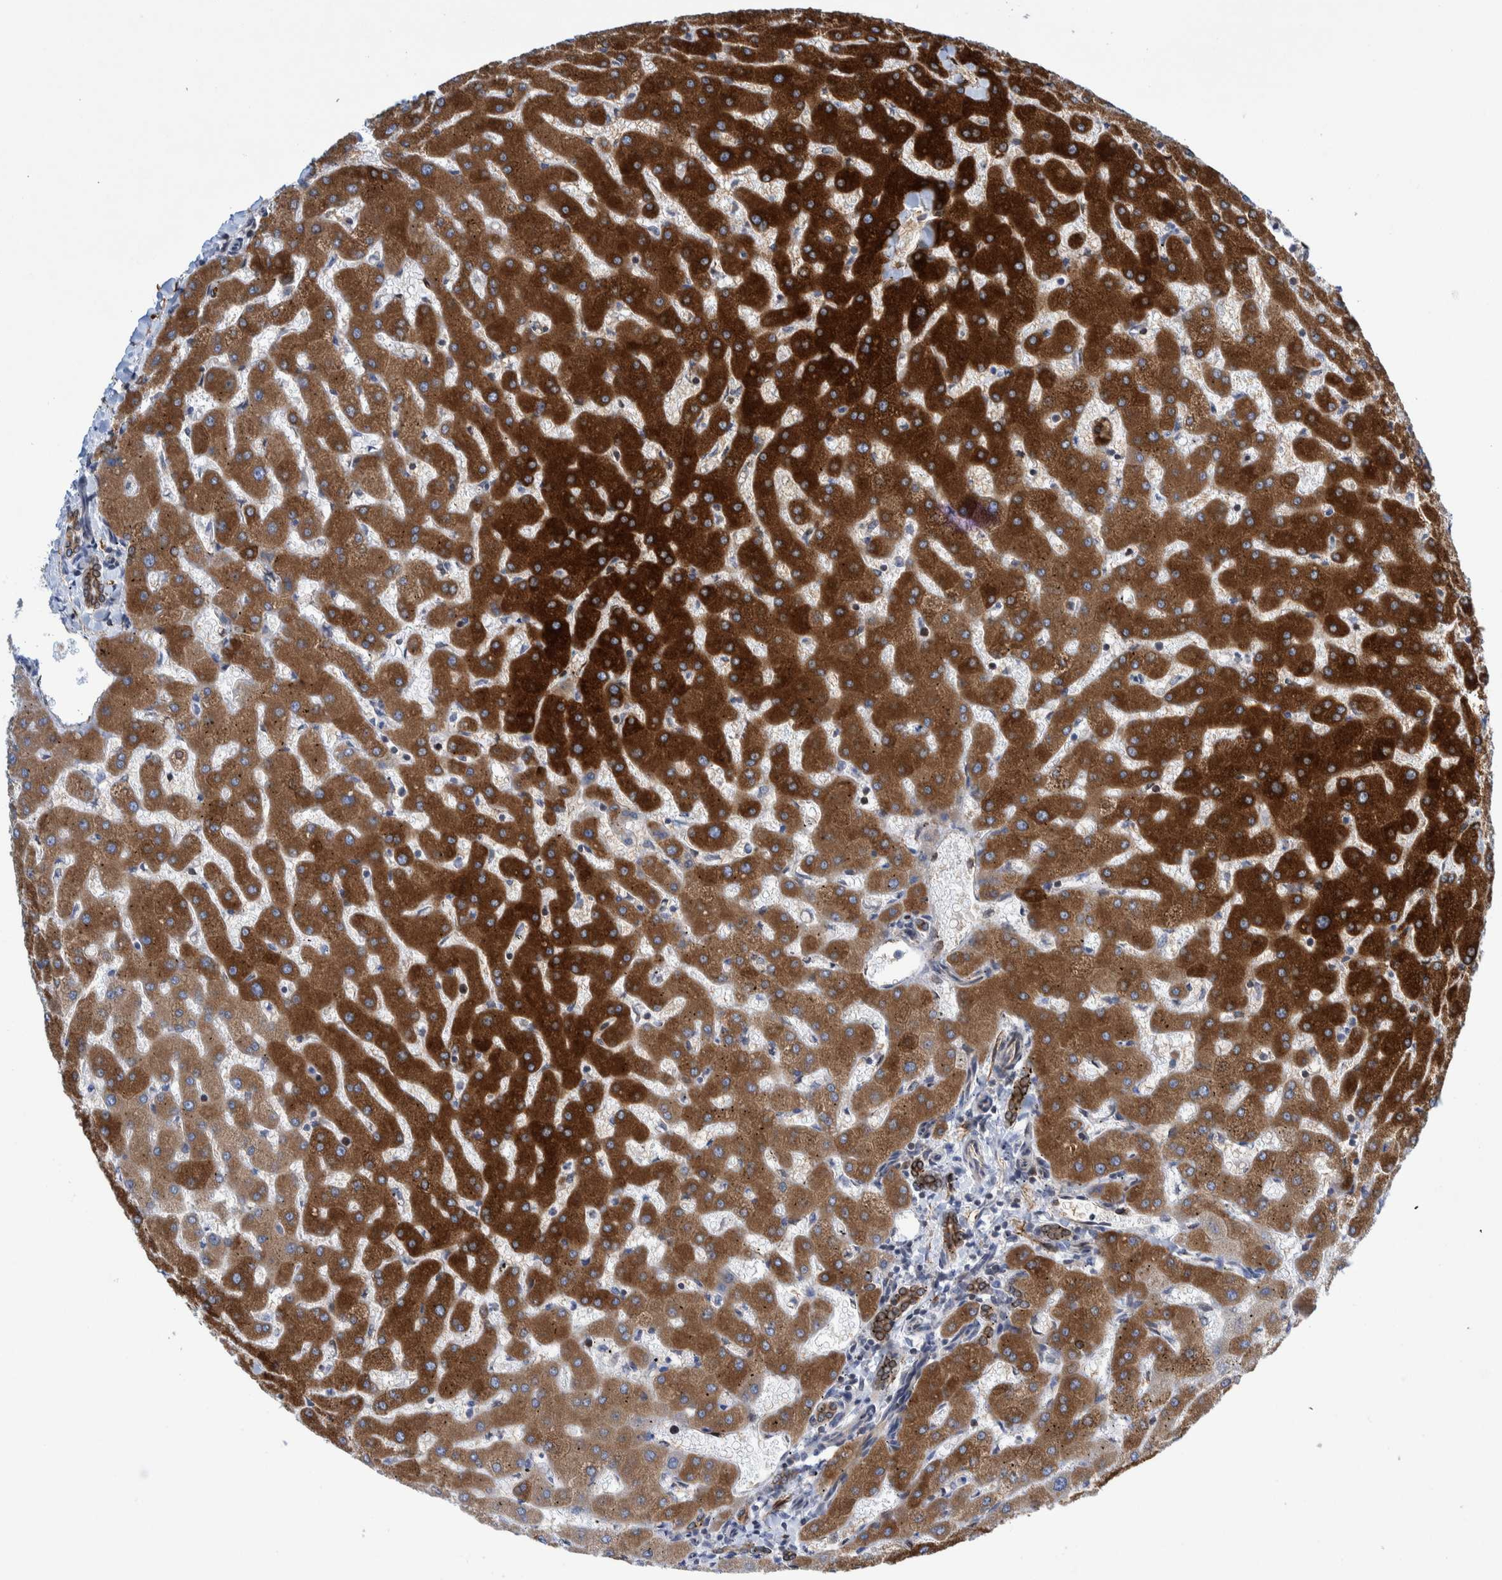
{"staining": {"intensity": "strong", "quantity": ">75%", "location": "cytoplasmic/membranous"}, "tissue": "liver", "cell_type": "Cholangiocytes", "image_type": "normal", "snomed": [{"axis": "morphology", "description": "Normal tissue, NOS"}, {"axis": "topography", "description": "Liver"}], "caption": "Protein staining of benign liver demonstrates strong cytoplasmic/membranous expression in about >75% of cholangiocytes.", "gene": "THEM6", "patient": {"sex": "female", "age": 63}}